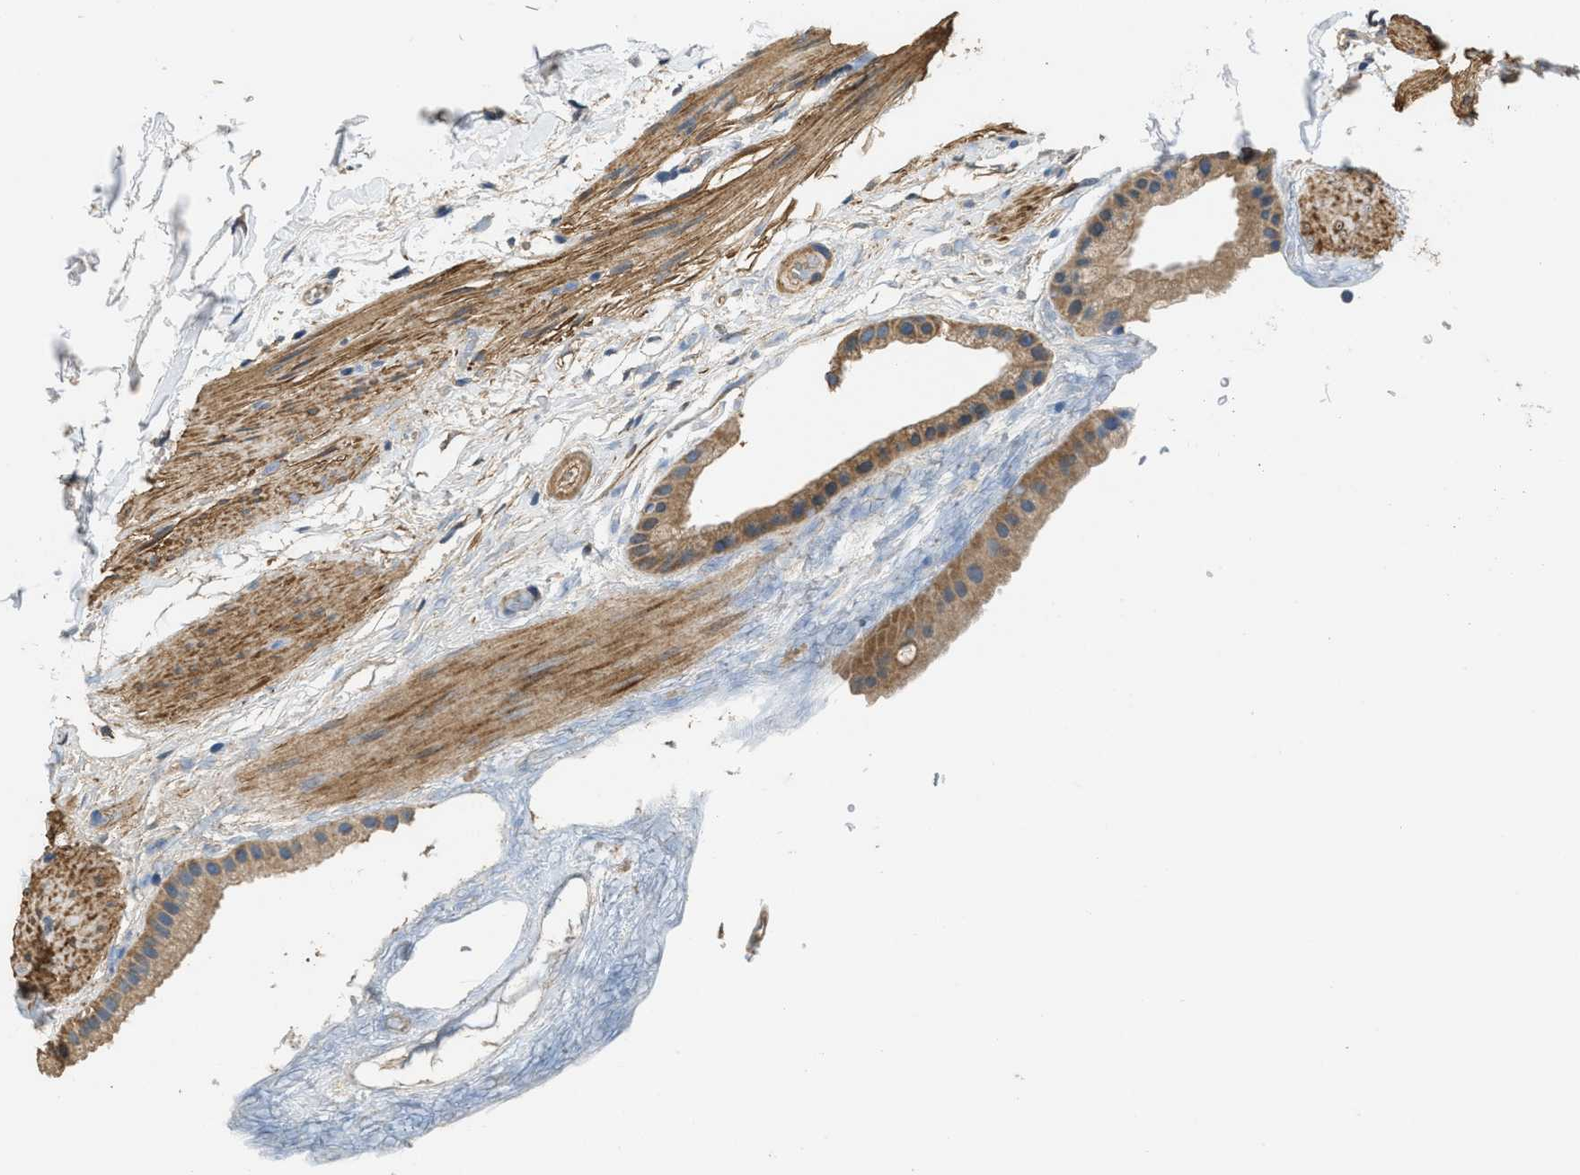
{"staining": {"intensity": "moderate", "quantity": ">75%", "location": "cytoplasmic/membranous"}, "tissue": "gallbladder", "cell_type": "Glandular cells", "image_type": "normal", "snomed": [{"axis": "morphology", "description": "Normal tissue, NOS"}, {"axis": "topography", "description": "Gallbladder"}], "caption": "IHC histopathology image of normal gallbladder: human gallbladder stained using immunohistochemistry (IHC) shows medium levels of moderate protein expression localized specifically in the cytoplasmic/membranous of glandular cells, appearing as a cytoplasmic/membranous brown color.", "gene": "THBS2", "patient": {"sex": "female", "age": 64}}